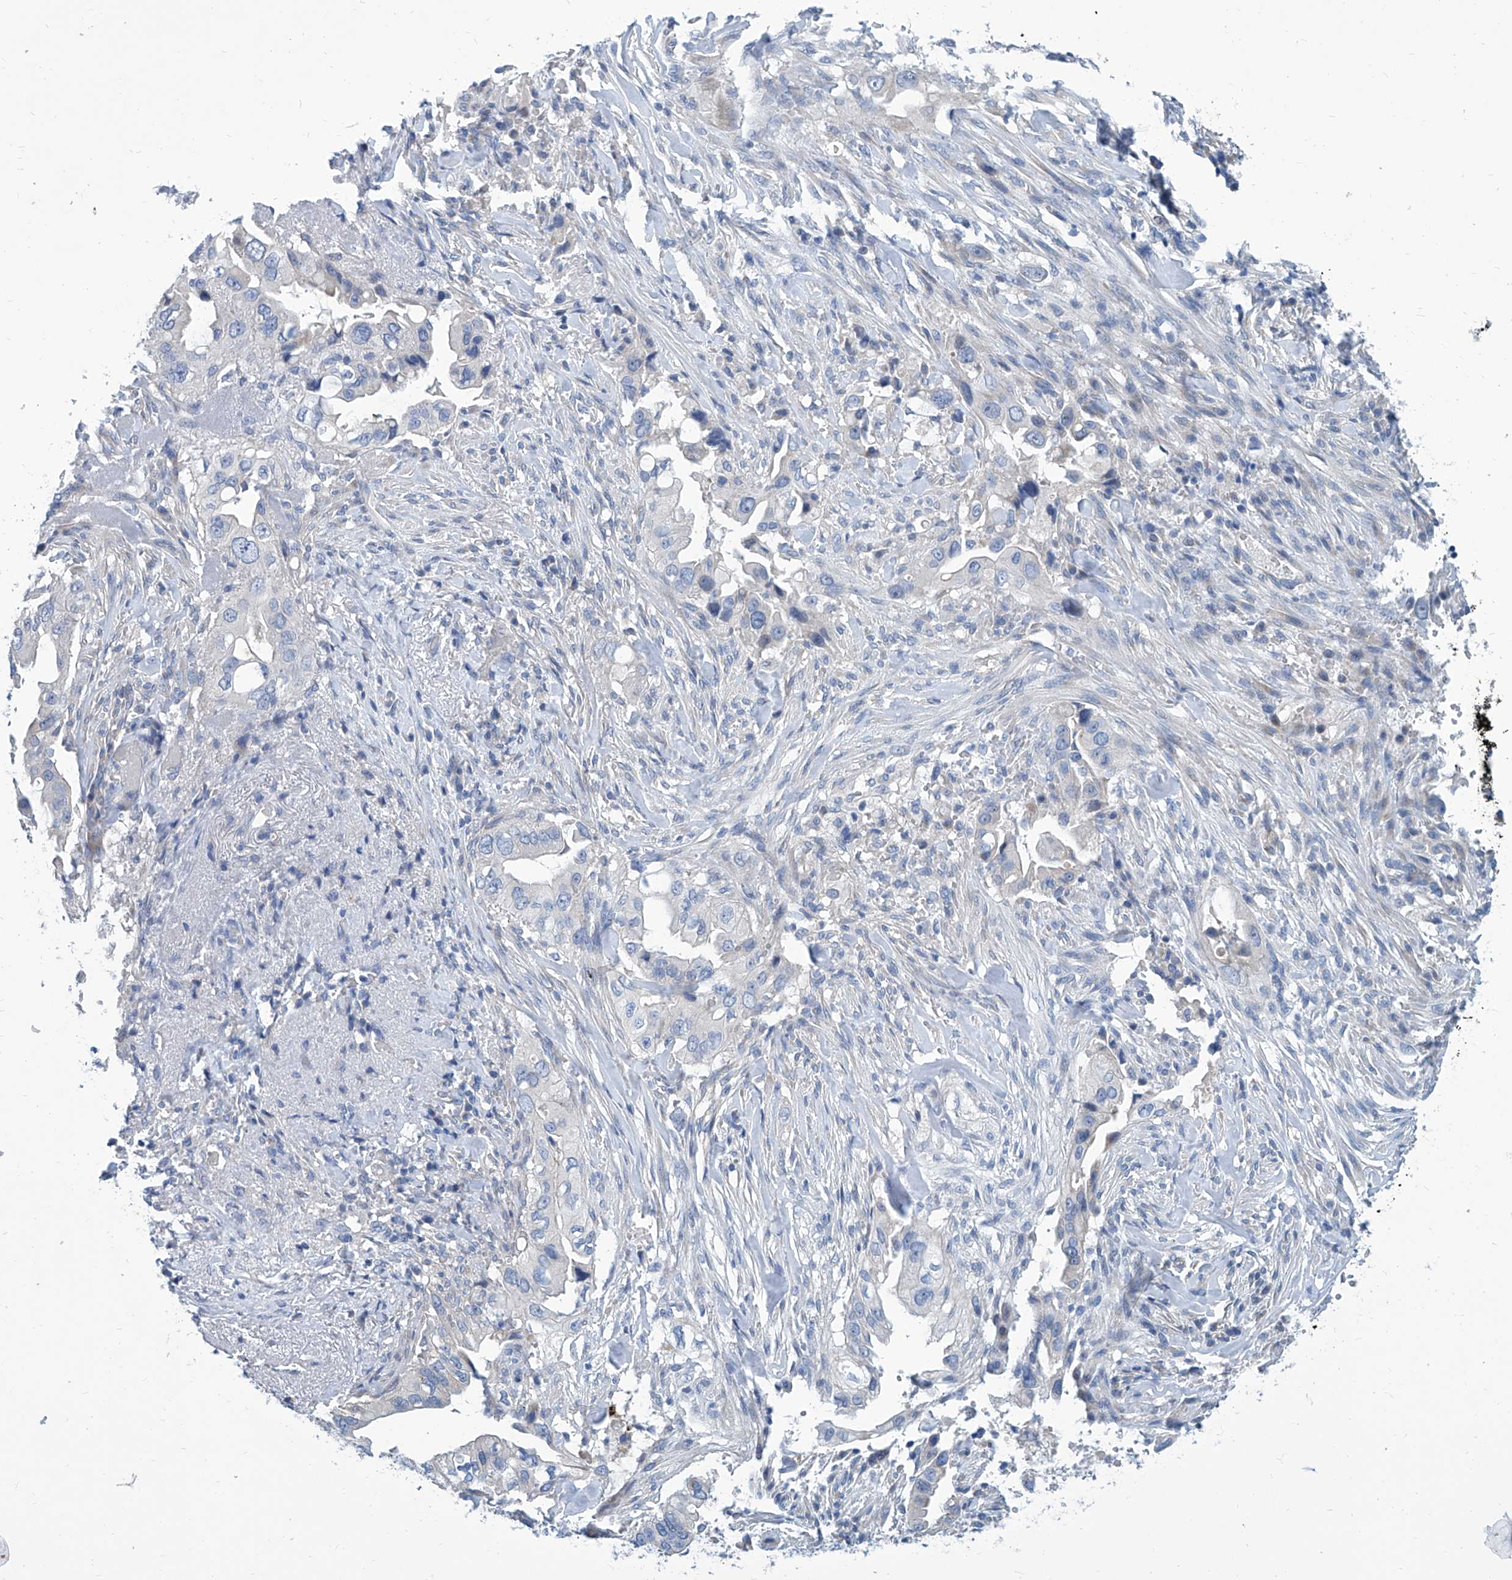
{"staining": {"intensity": "negative", "quantity": "none", "location": "none"}, "tissue": "pancreatic cancer", "cell_type": "Tumor cells", "image_type": "cancer", "snomed": [{"axis": "morphology", "description": "Inflammation, NOS"}, {"axis": "morphology", "description": "Adenocarcinoma, NOS"}, {"axis": "topography", "description": "Pancreas"}], "caption": "Immunohistochemistry histopathology image of pancreatic adenocarcinoma stained for a protein (brown), which demonstrates no staining in tumor cells.", "gene": "ZNF519", "patient": {"sex": "female", "age": 56}}